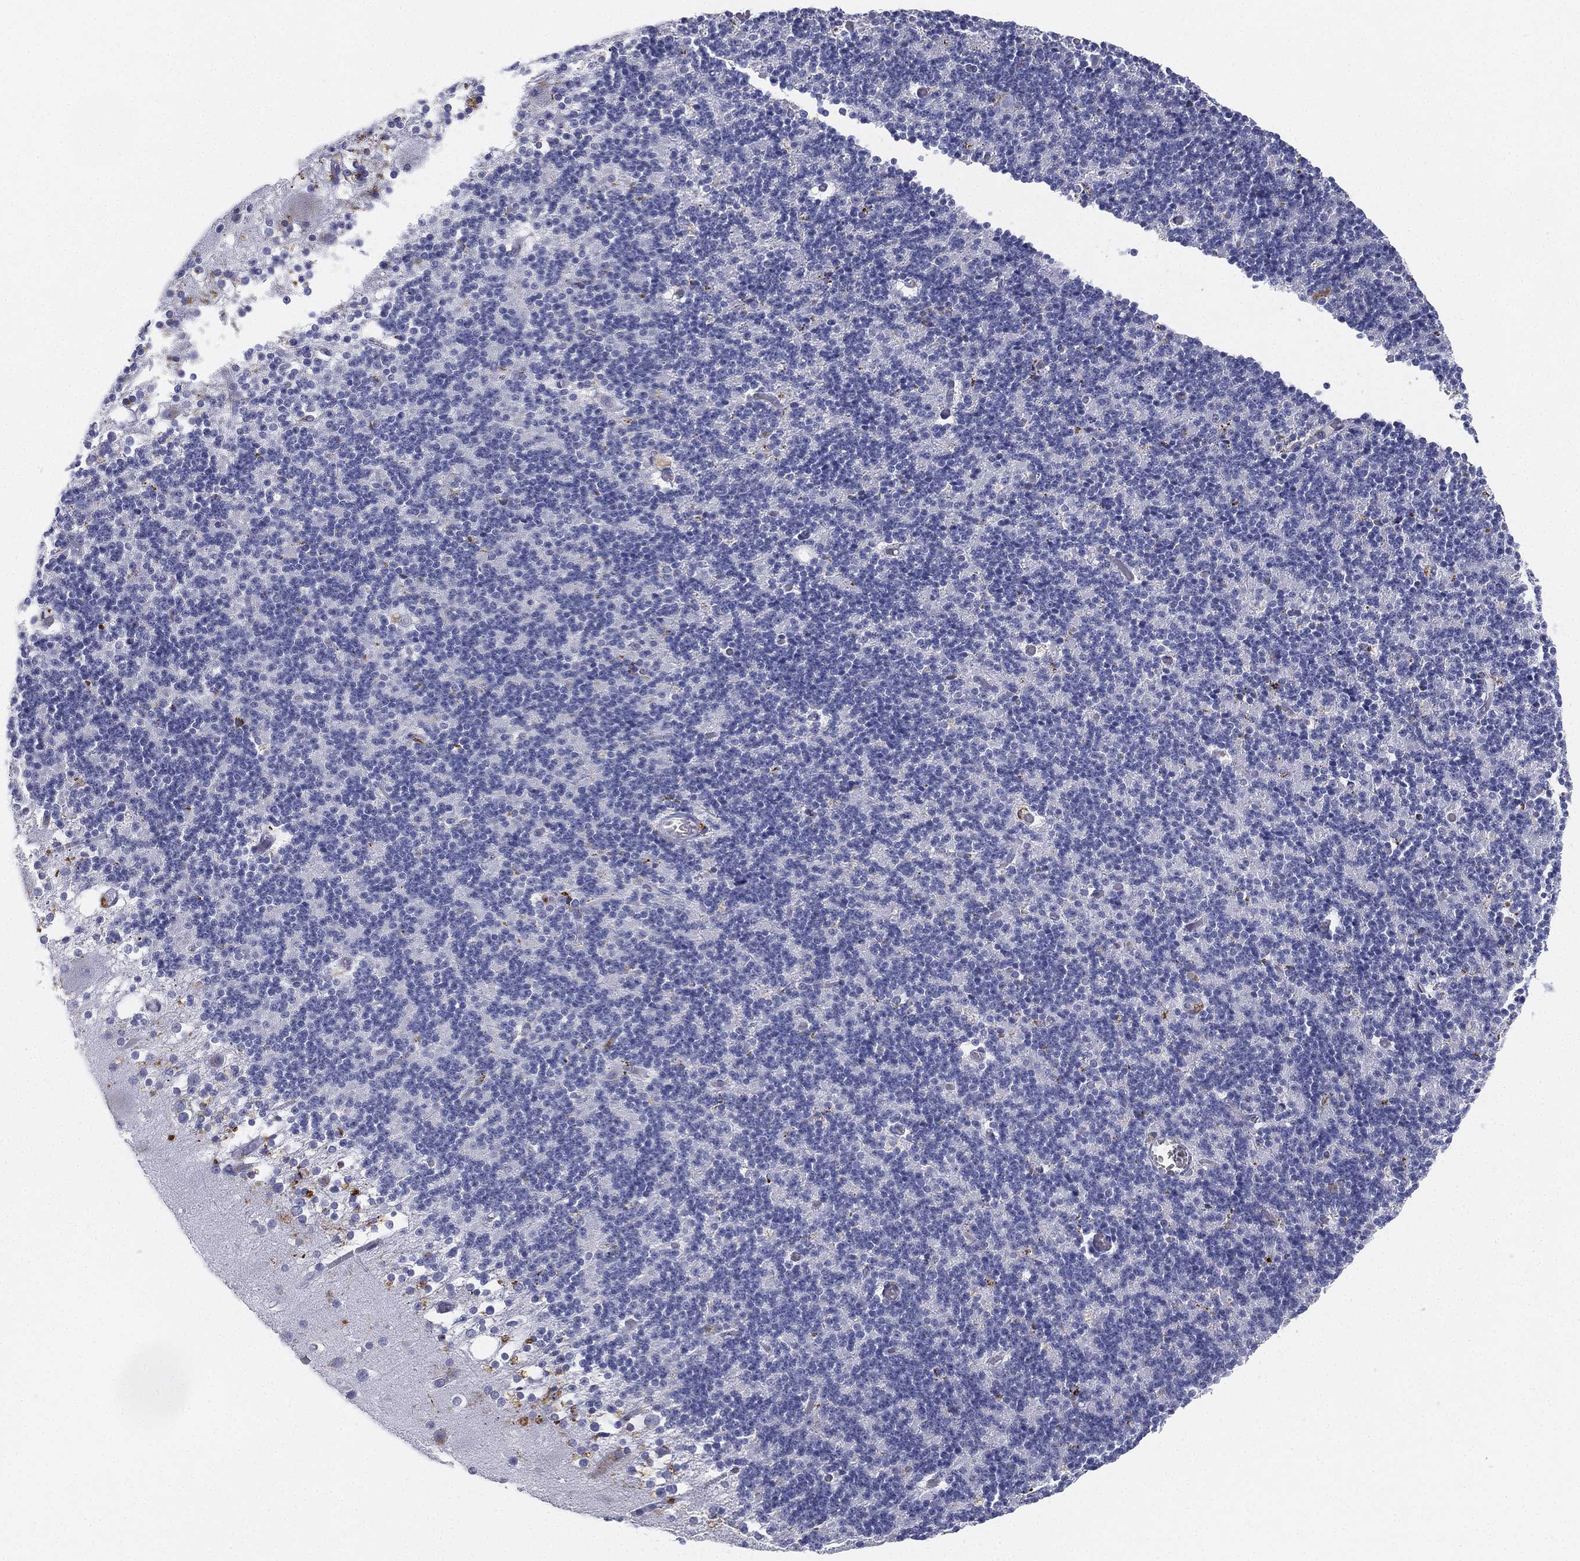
{"staining": {"intensity": "negative", "quantity": "none", "location": "none"}, "tissue": "cerebellum", "cell_type": "Cells in granular layer", "image_type": "normal", "snomed": [{"axis": "morphology", "description": "Normal tissue, NOS"}, {"axis": "topography", "description": "Cerebellum"}], "caption": "This is an immunohistochemistry micrograph of benign cerebellum. There is no staining in cells in granular layer.", "gene": "NPC2", "patient": {"sex": "male", "age": 70}}